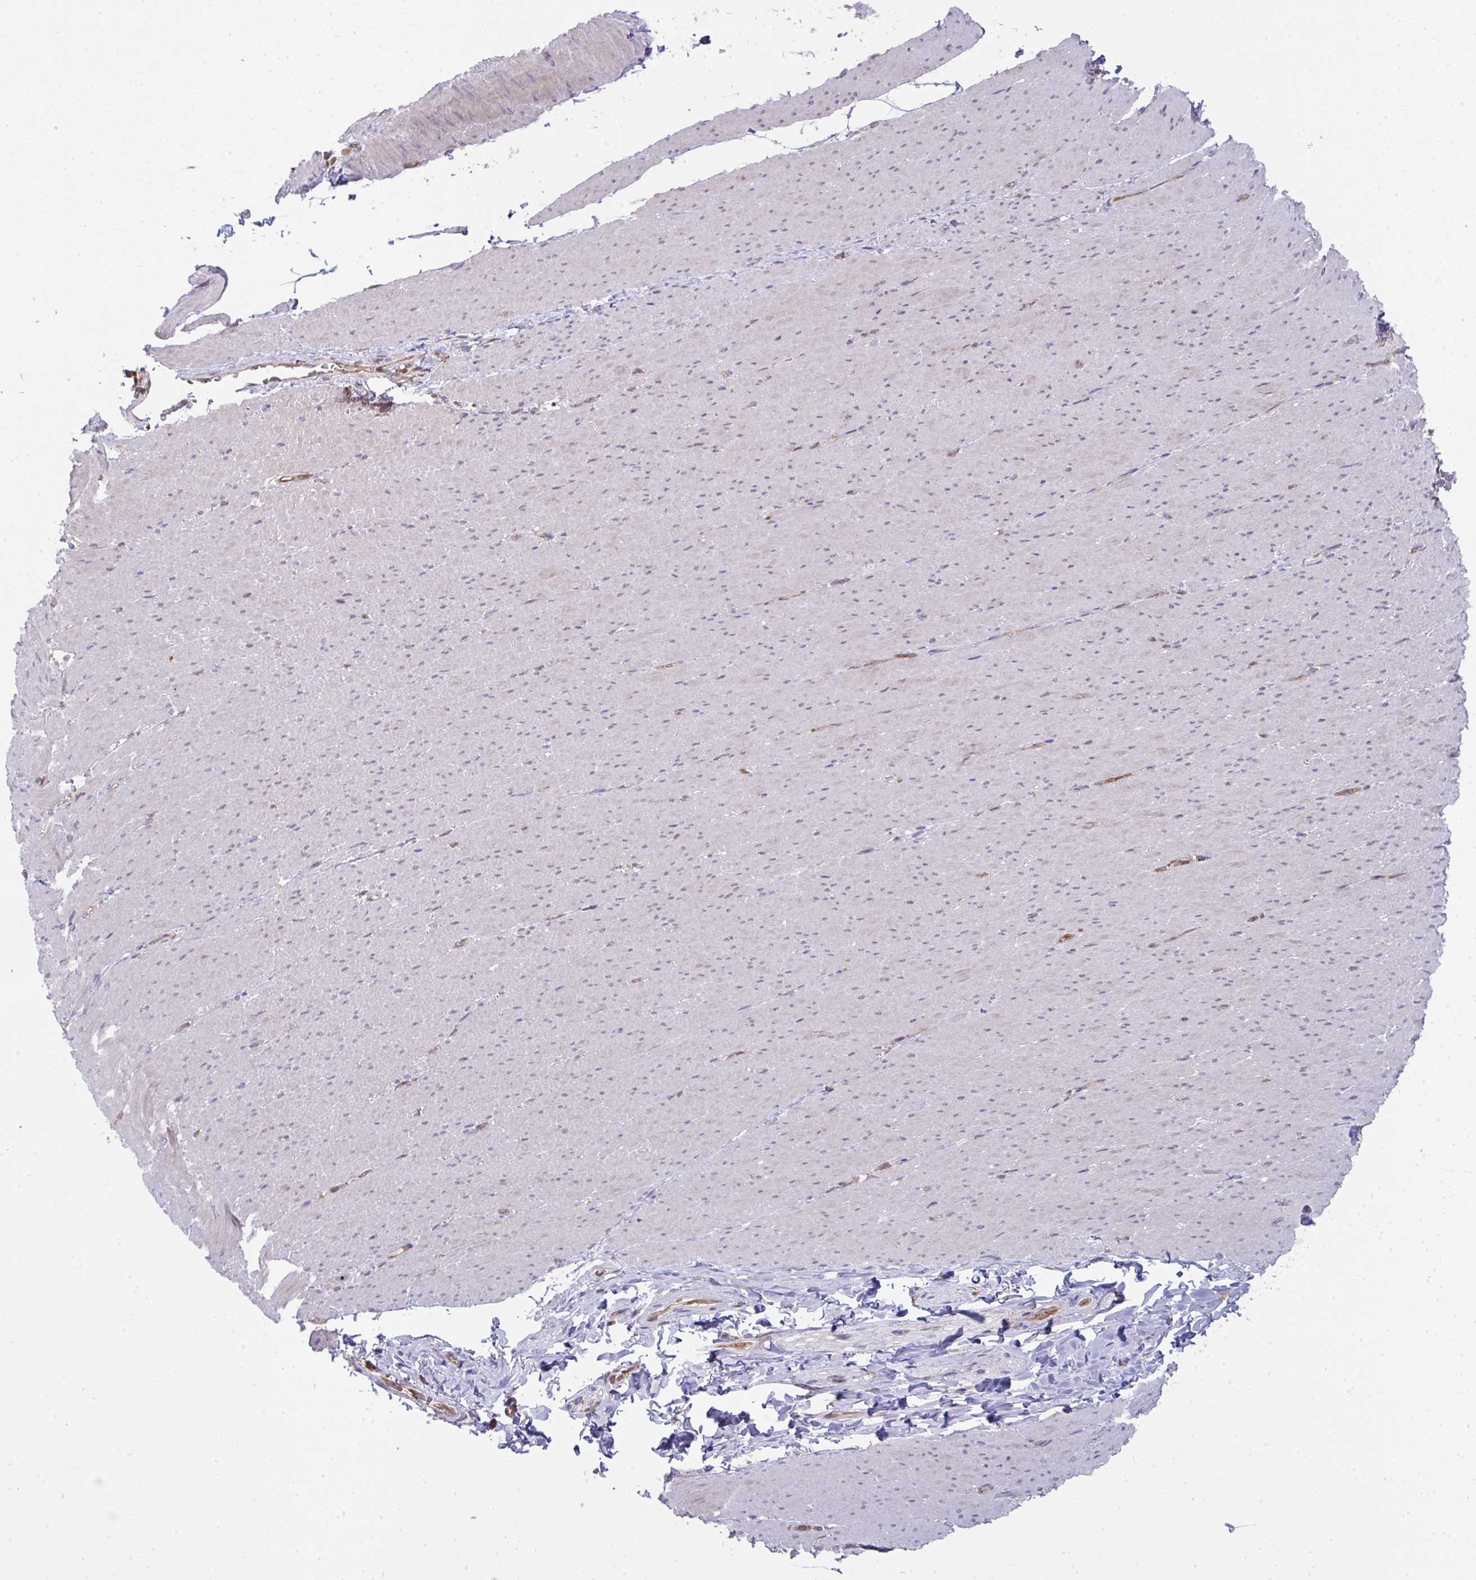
{"staining": {"intensity": "weak", "quantity": "<25%", "location": "cytoplasmic/membranous,nuclear"}, "tissue": "smooth muscle", "cell_type": "Smooth muscle cells", "image_type": "normal", "snomed": [{"axis": "morphology", "description": "Normal tissue, NOS"}, {"axis": "topography", "description": "Smooth muscle"}, {"axis": "topography", "description": "Rectum"}], "caption": "IHC image of unremarkable smooth muscle: smooth muscle stained with DAB (3,3'-diaminobenzidine) displays no significant protein positivity in smooth muscle cells.", "gene": "ALDH16A1", "patient": {"sex": "male", "age": 53}}